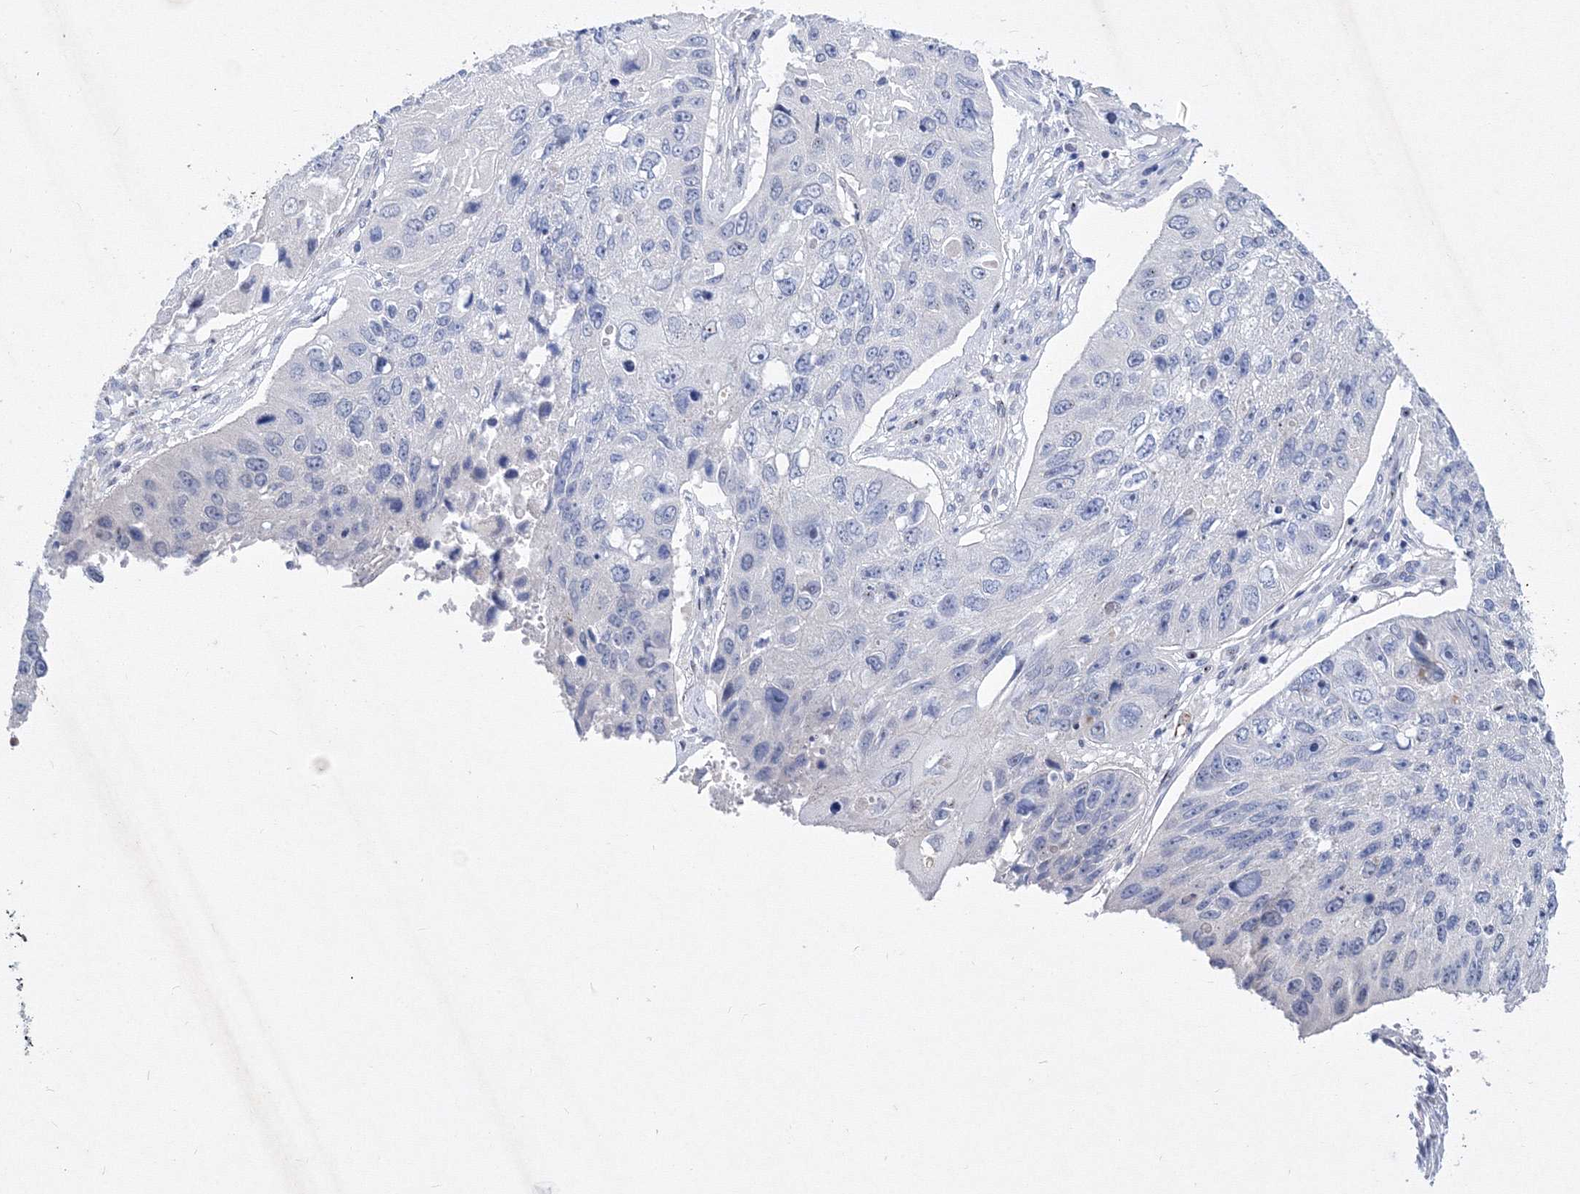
{"staining": {"intensity": "negative", "quantity": "none", "location": "none"}, "tissue": "lung cancer", "cell_type": "Tumor cells", "image_type": "cancer", "snomed": [{"axis": "morphology", "description": "Squamous cell carcinoma, NOS"}, {"axis": "topography", "description": "Lung"}], "caption": "Tumor cells show no significant protein positivity in lung cancer. (DAB IHC visualized using brightfield microscopy, high magnification).", "gene": "GPN1", "patient": {"sex": "male", "age": 61}}